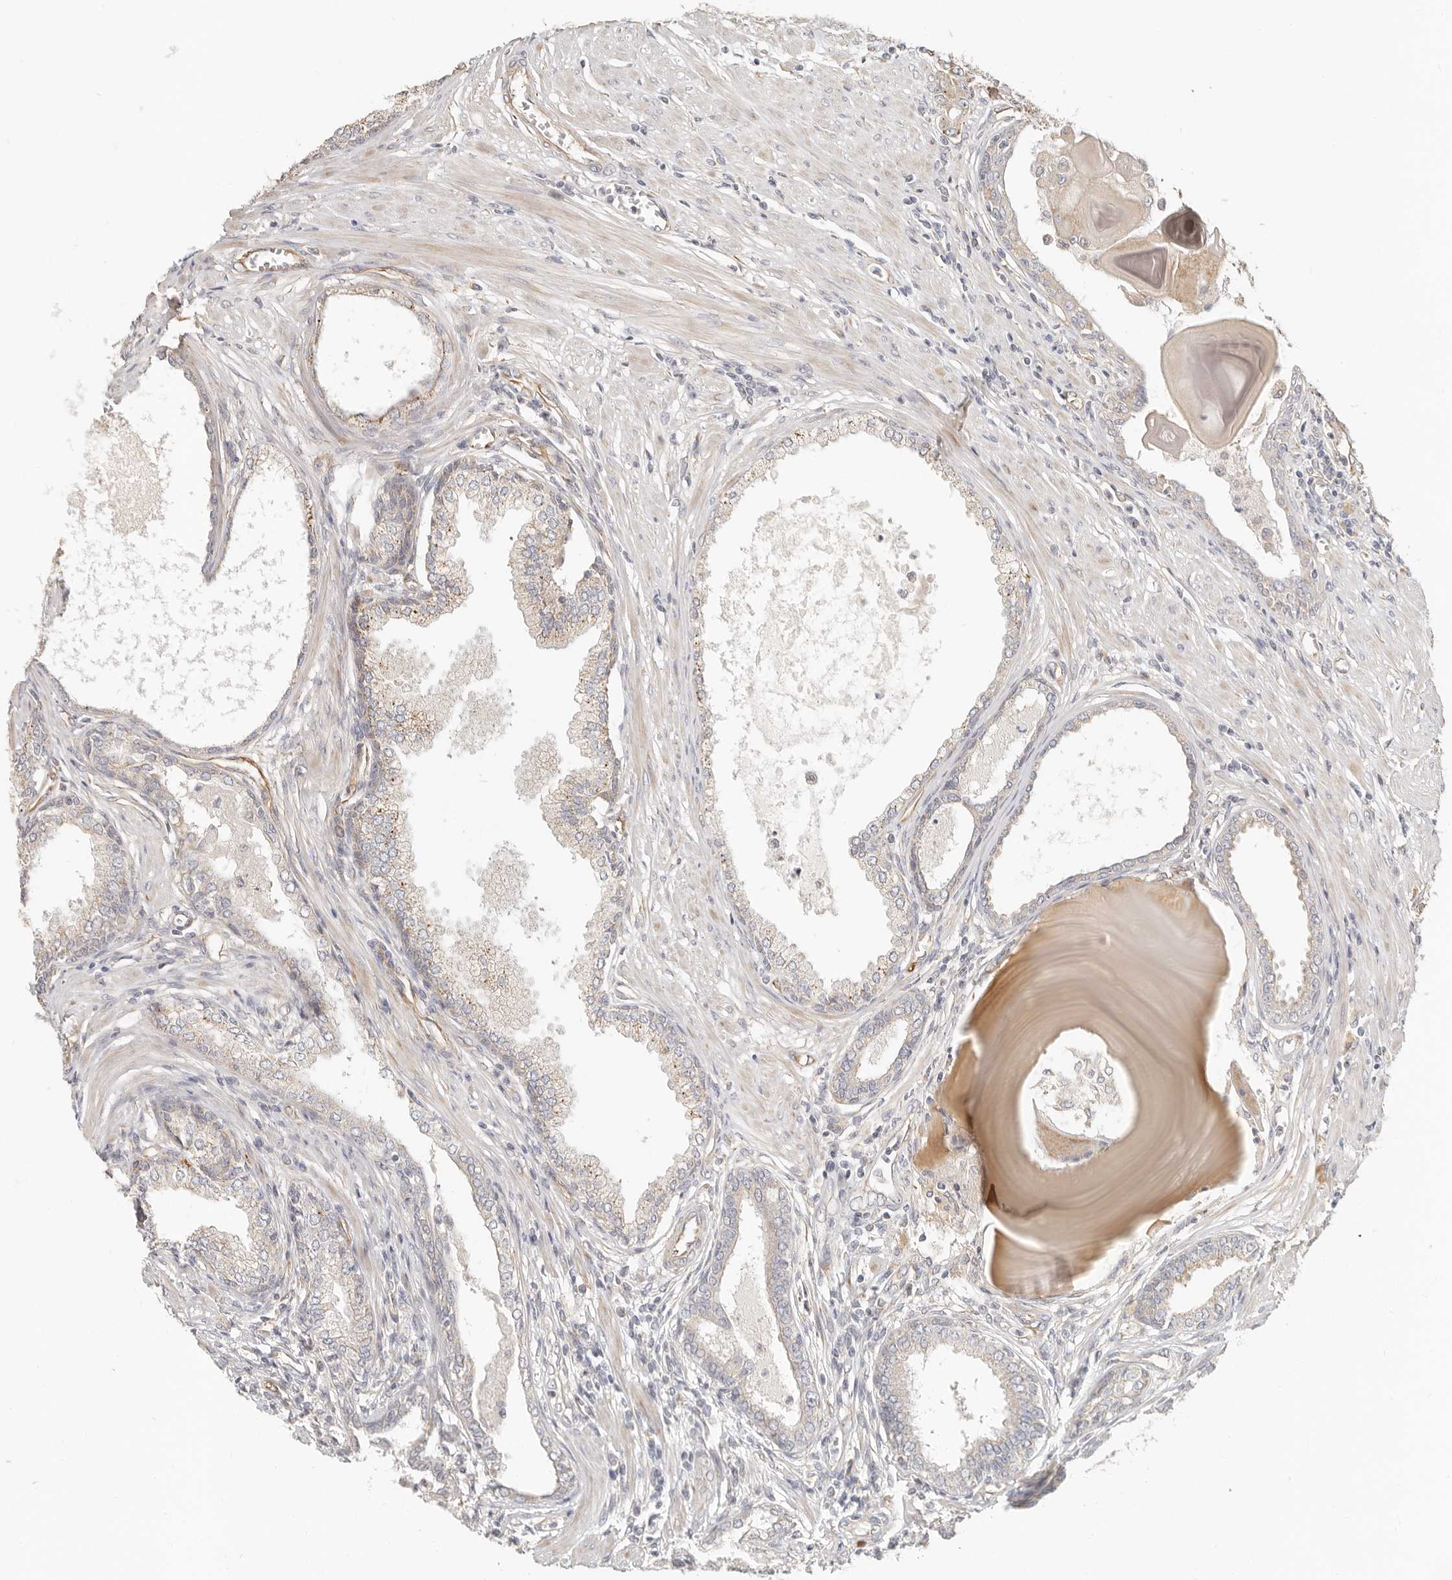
{"staining": {"intensity": "negative", "quantity": "none", "location": "none"}, "tissue": "prostate cancer", "cell_type": "Tumor cells", "image_type": "cancer", "snomed": [{"axis": "morphology", "description": "Adenocarcinoma, High grade"}, {"axis": "topography", "description": "Prostate"}], "caption": "Tumor cells show no significant positivity in prostate cancer.", "gene": "SPRING1", "patient": {"sex": "male", "age": 62}}